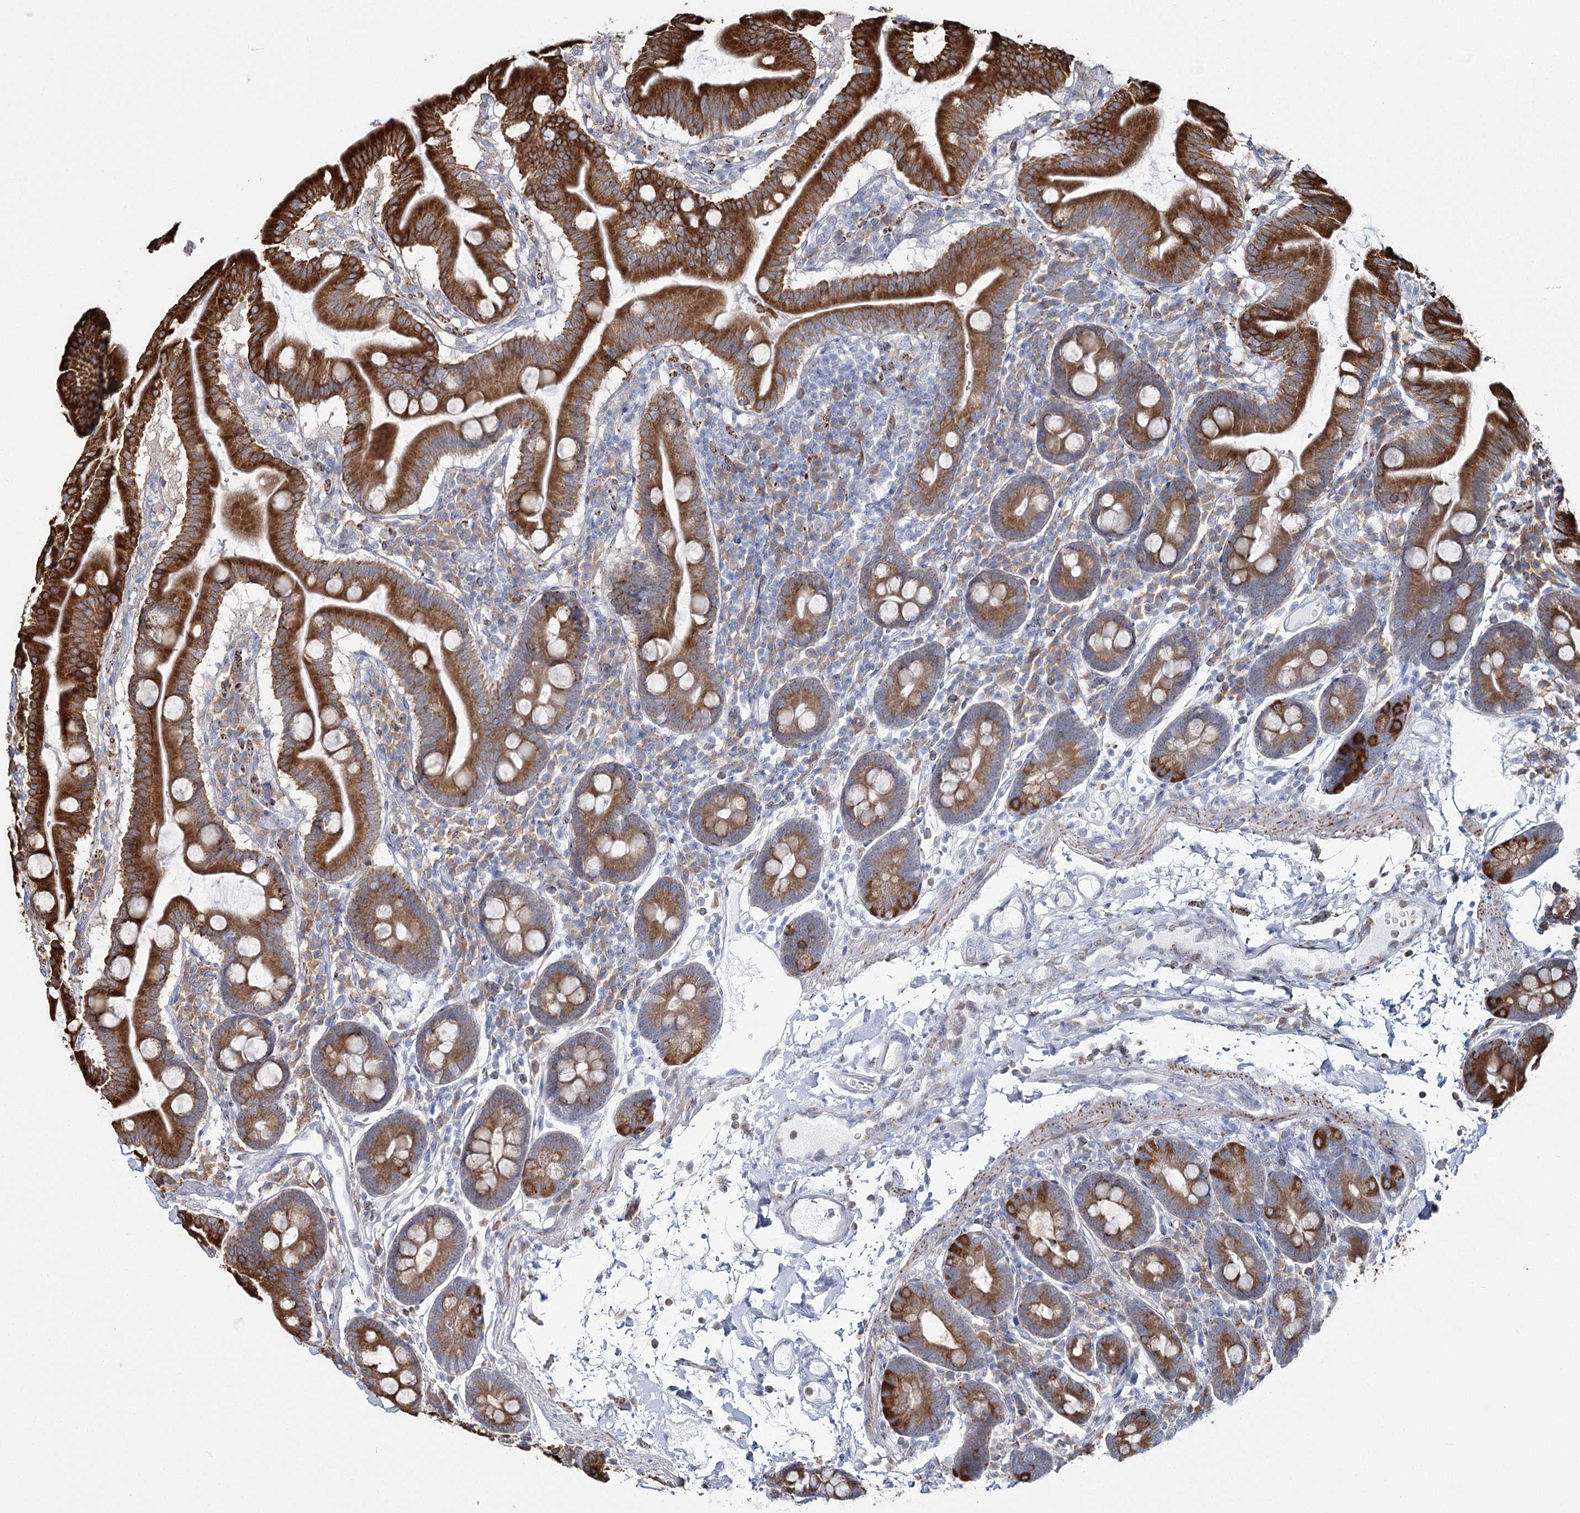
{"staining": {"intensity": "strong", "quantity": ">75%", "location": "cytoplasmic/membranous"}, "tissue": "duodenum", "cell_type": "Glandular cells", "image_type": "normal", "snomed": [{"axis": "morphology", "description": "Normal tissue, NOS"}, {"axis": "morphology", "description": "Adenocarcinoma, NOS"}, {"axis": "topography", "description": "Pancreas"}, {"axis": "topography", "description": "Duodenum"}], "caption": "Glandular cells demonstrate high levels of strong cytoplasmic/membranous staining in approximately >75% of cells in benign human duodenum.", "gene": "ZCCHC9", "patient": {"sex": "male", "age": 50}}